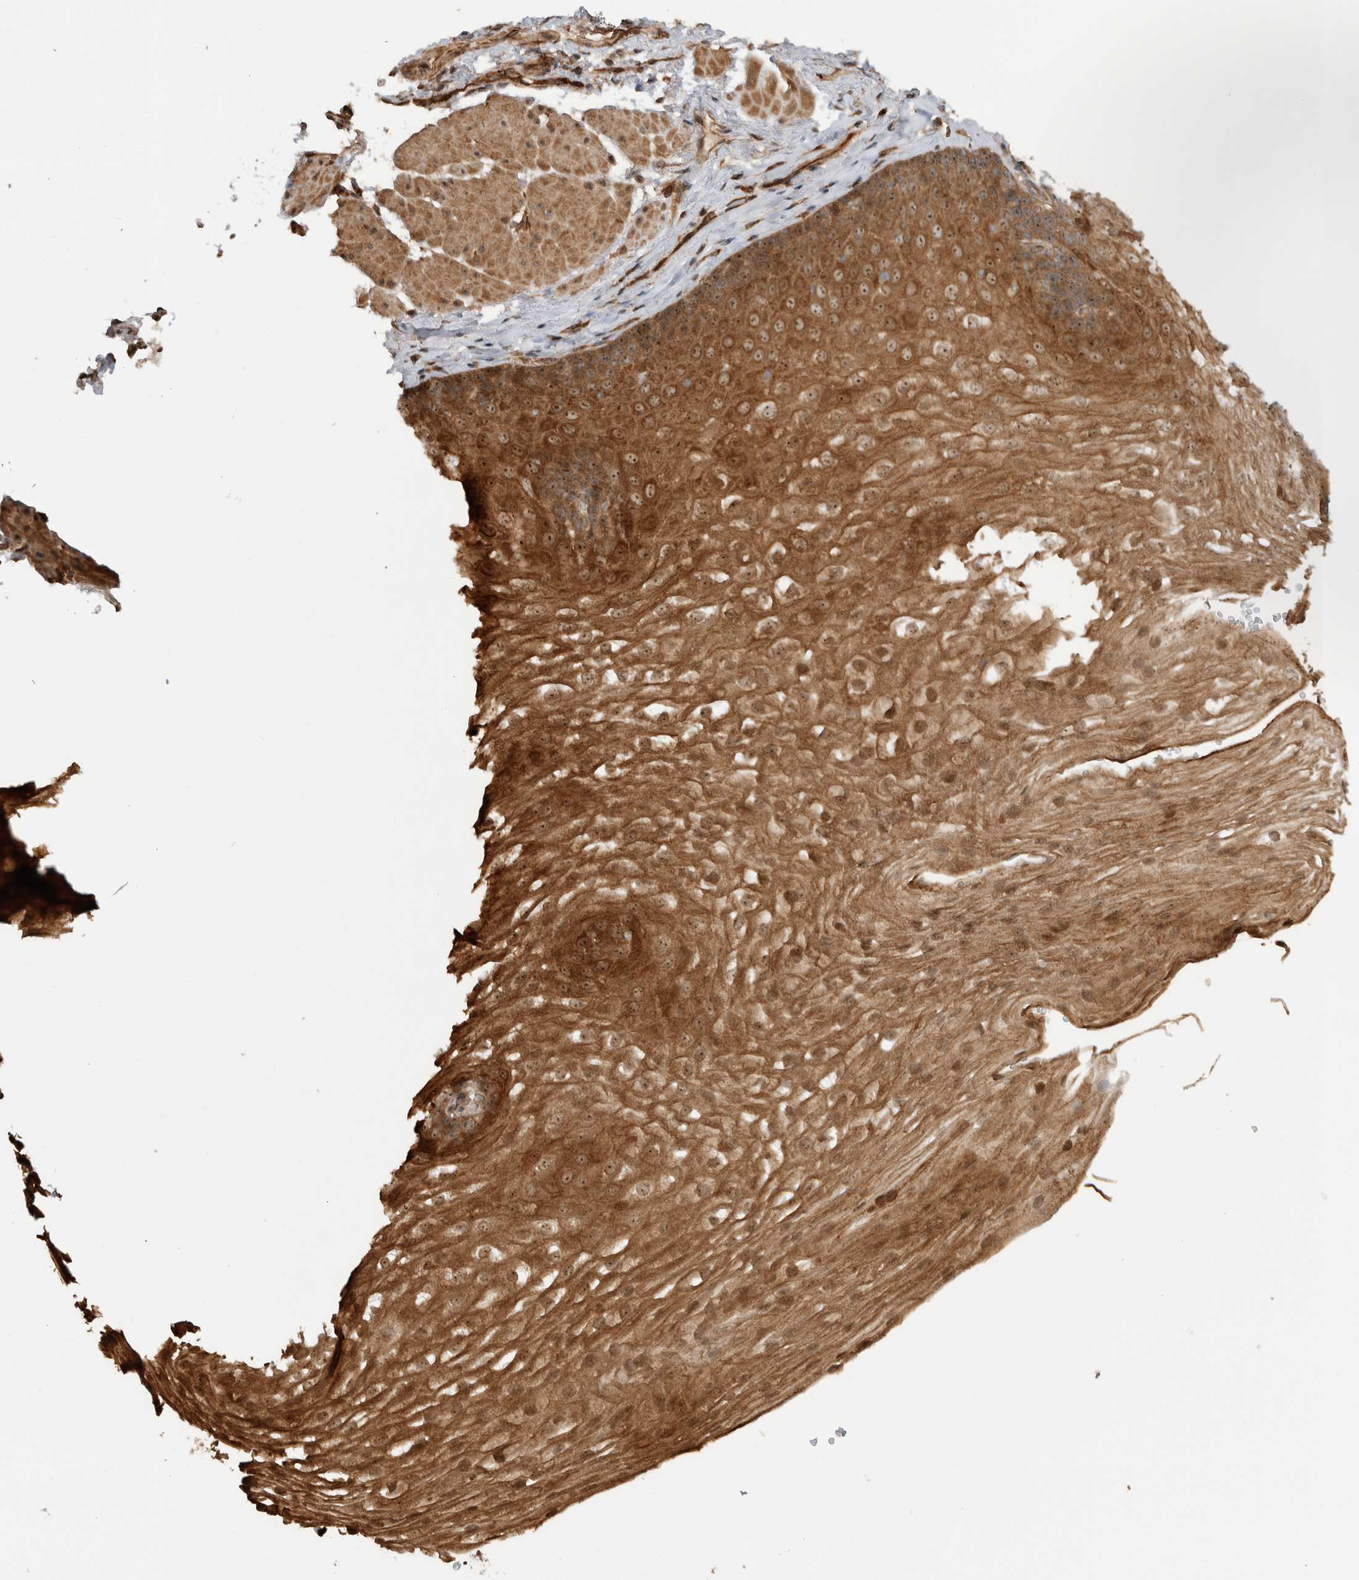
{"staining": {"intensity": "moderate", "quantity": ">75%", "location": "cytoplasmic/membranous,nuclear"}, "tissue": "esophagus", "cell_type": "Squamous epithelial cells", "image_type": "normal", "snomed": [{"axis": "morphology", "description": "Normal tissue, NOS"}, {"axis": "topography", "description": "Esophagus"}], "caption": "Moderate cytoplasmic/membranous,nuclear staining is identified in approximately >75% of squamous epithelial cells in normal esophagus.", "gene": "WASF2", "patient": {"sex": "female", "age": 66}}